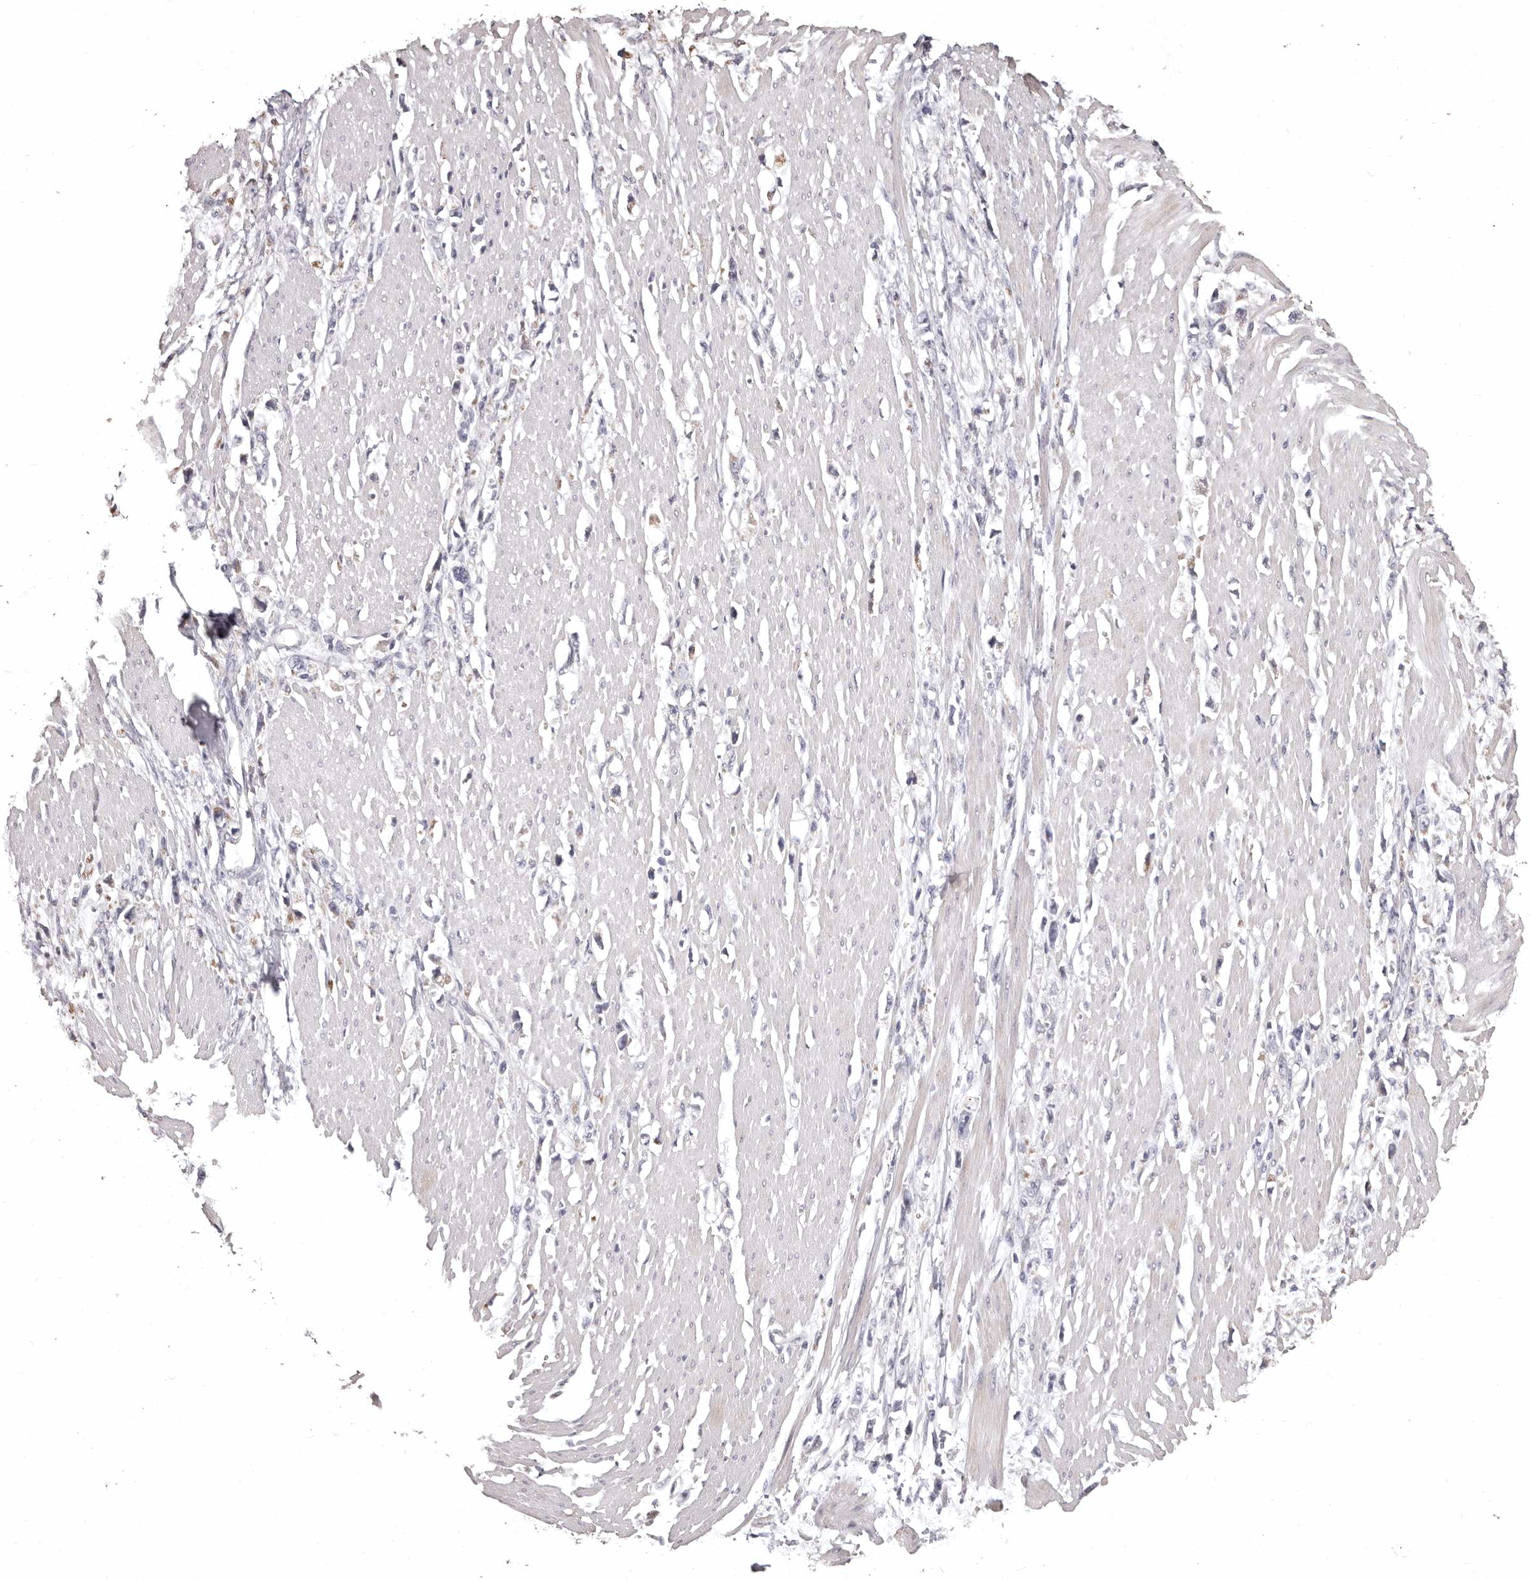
{"staining": {"intensity": "negative", "quantity": "none", "location": "none"}, "tissue": "stomach cancer", "cell_type": "Tumor cells", "image_type": "cancer", "snomed": [{"axis": "morphology", "description": "Adenocarcinoma, NOS"}, {"axis": "topography", "description": "Stomach"}], "caption": "Protein analysis of adenocarcinoma (stomach) reveals no significant expression in tumor cells. (Stains: DAB IHC with hematoxylin counter stain, Microscopy: brightfield microscopy at high magnification).", "gene": "ETNK1", "patient": {"sex": "female", "age": 59}}